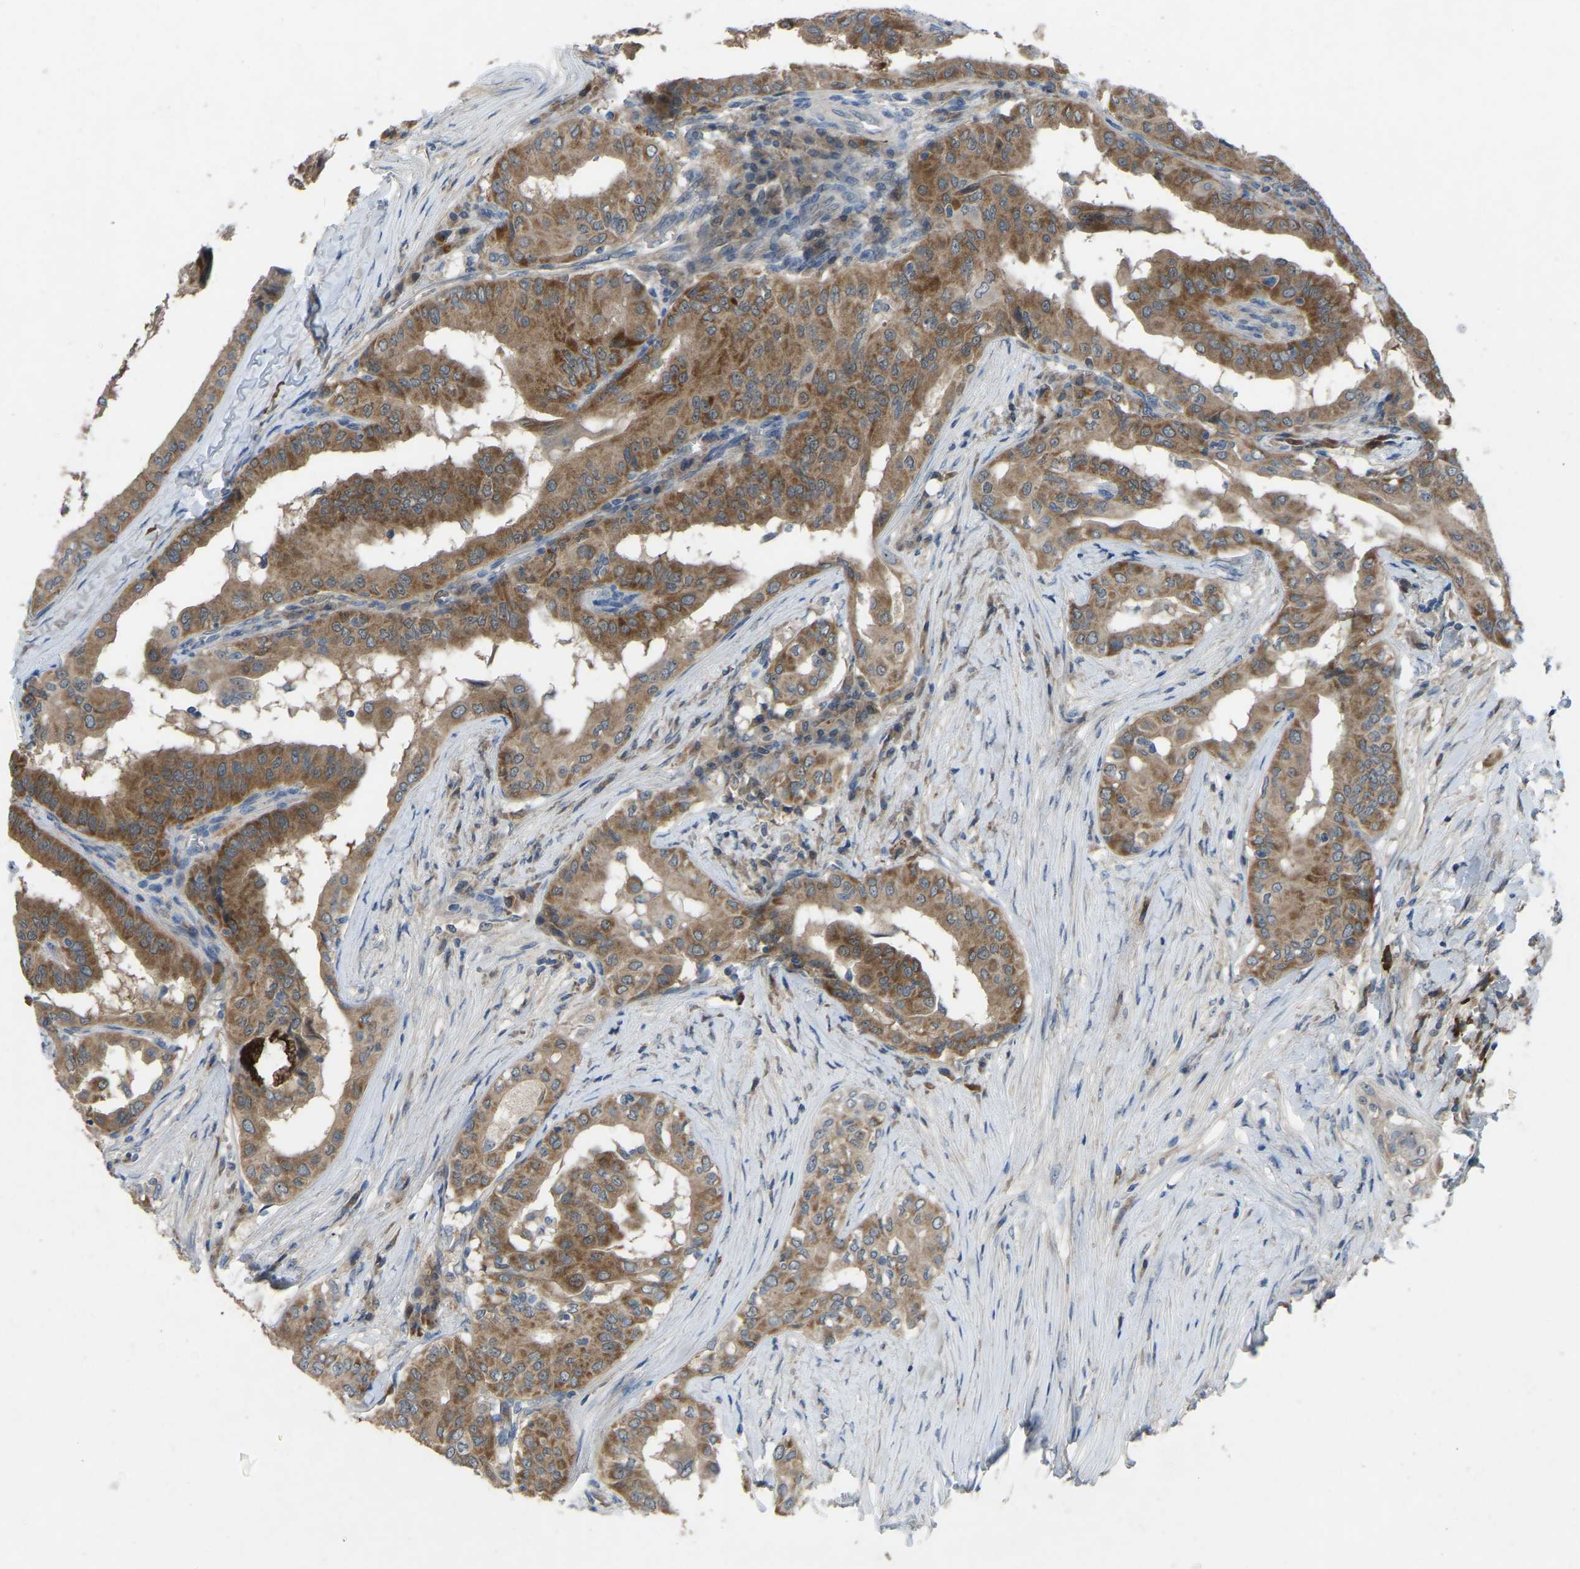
{"staining": {"intensity": "moderate", "quantity": ">75%", "location": "cytoplasmic/membranous"}, "tissue": "thyroid cancer", "cell_type": "Tumor cells", "image_type": "cancer", "snomed": [{"axis": "morphology", "description": "Papillary adenocarcinoma, NOS"}, {"axis": "topography", "description": "Thyroid gland"}], "caption": "This is an image of immunohistochemistry staining of thyroid cancer (papillary adenocarcinoma), which shows moderate expression in the cytoplasmic/membranous of tumor cells.", "gene": "FHIT", "patient": {"sex": "male", "age": 33}}